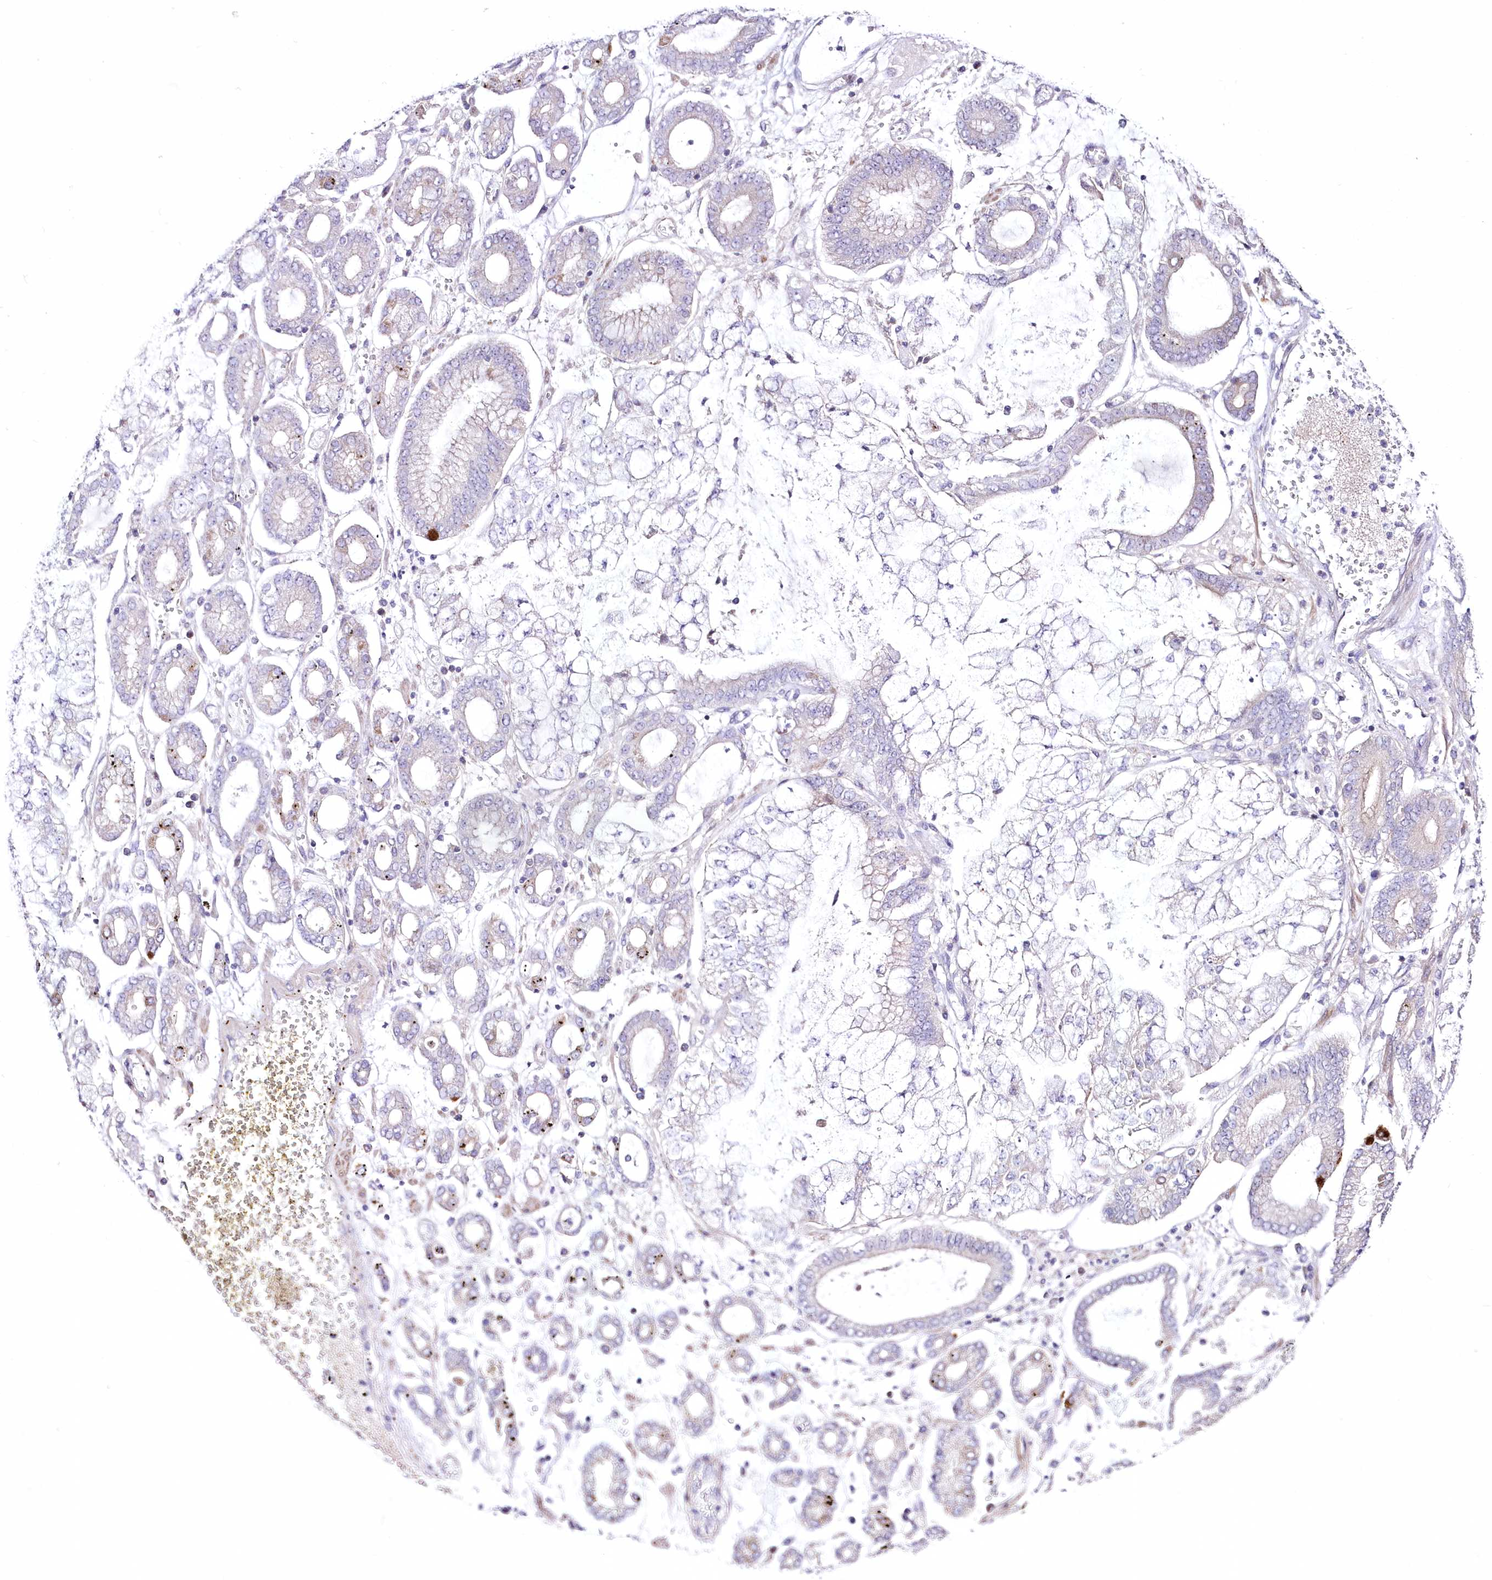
{"staining": {"intensity": "negative", "quantity": "none", "location": "none"}, "tissue": "stomach cancer", "cell_type": "Tumor cells", "image_type": "cancer", "snomed": [{"axis": "morphology", "description": "Adenocarcinoma, NOS"}, {"axis": "topography", "description": "Stomach"}], "caption": "IHC of stomach adenocarcinoma shows no expression in tumor cells.", "gene": "FAM241B", "patient": {"sex": "male", "age": 76}}